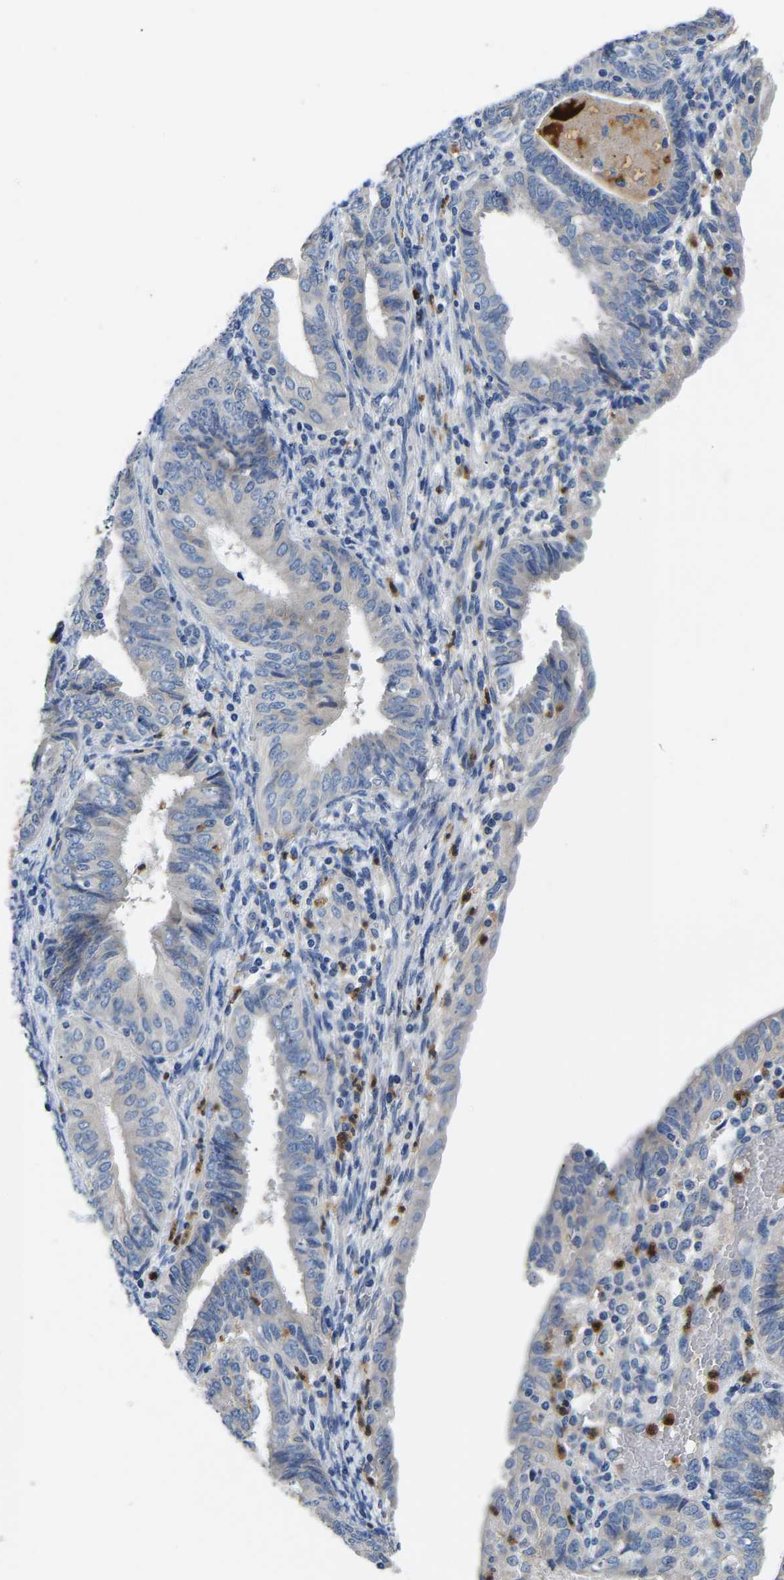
{"staining": {"intensity": "negative", "quantity": "none", "location": "none"}, "tissue": "endometrial cancer", "cell_type": "Tumor cells", "image_type": "cancer", "snomed": [{"axis": "morphology", "description": "Adenocarcinoma, NOS"}, {"axis": "topography", "description": "Endometrium"}], "caption": "This is an immunohistochemistry (IHC) micrograph of adenocarcinoma (endometrial). There is no expression in tumor cells.", "gene": "TOR1B", "patient": {"sex": "female", "age": 58}}